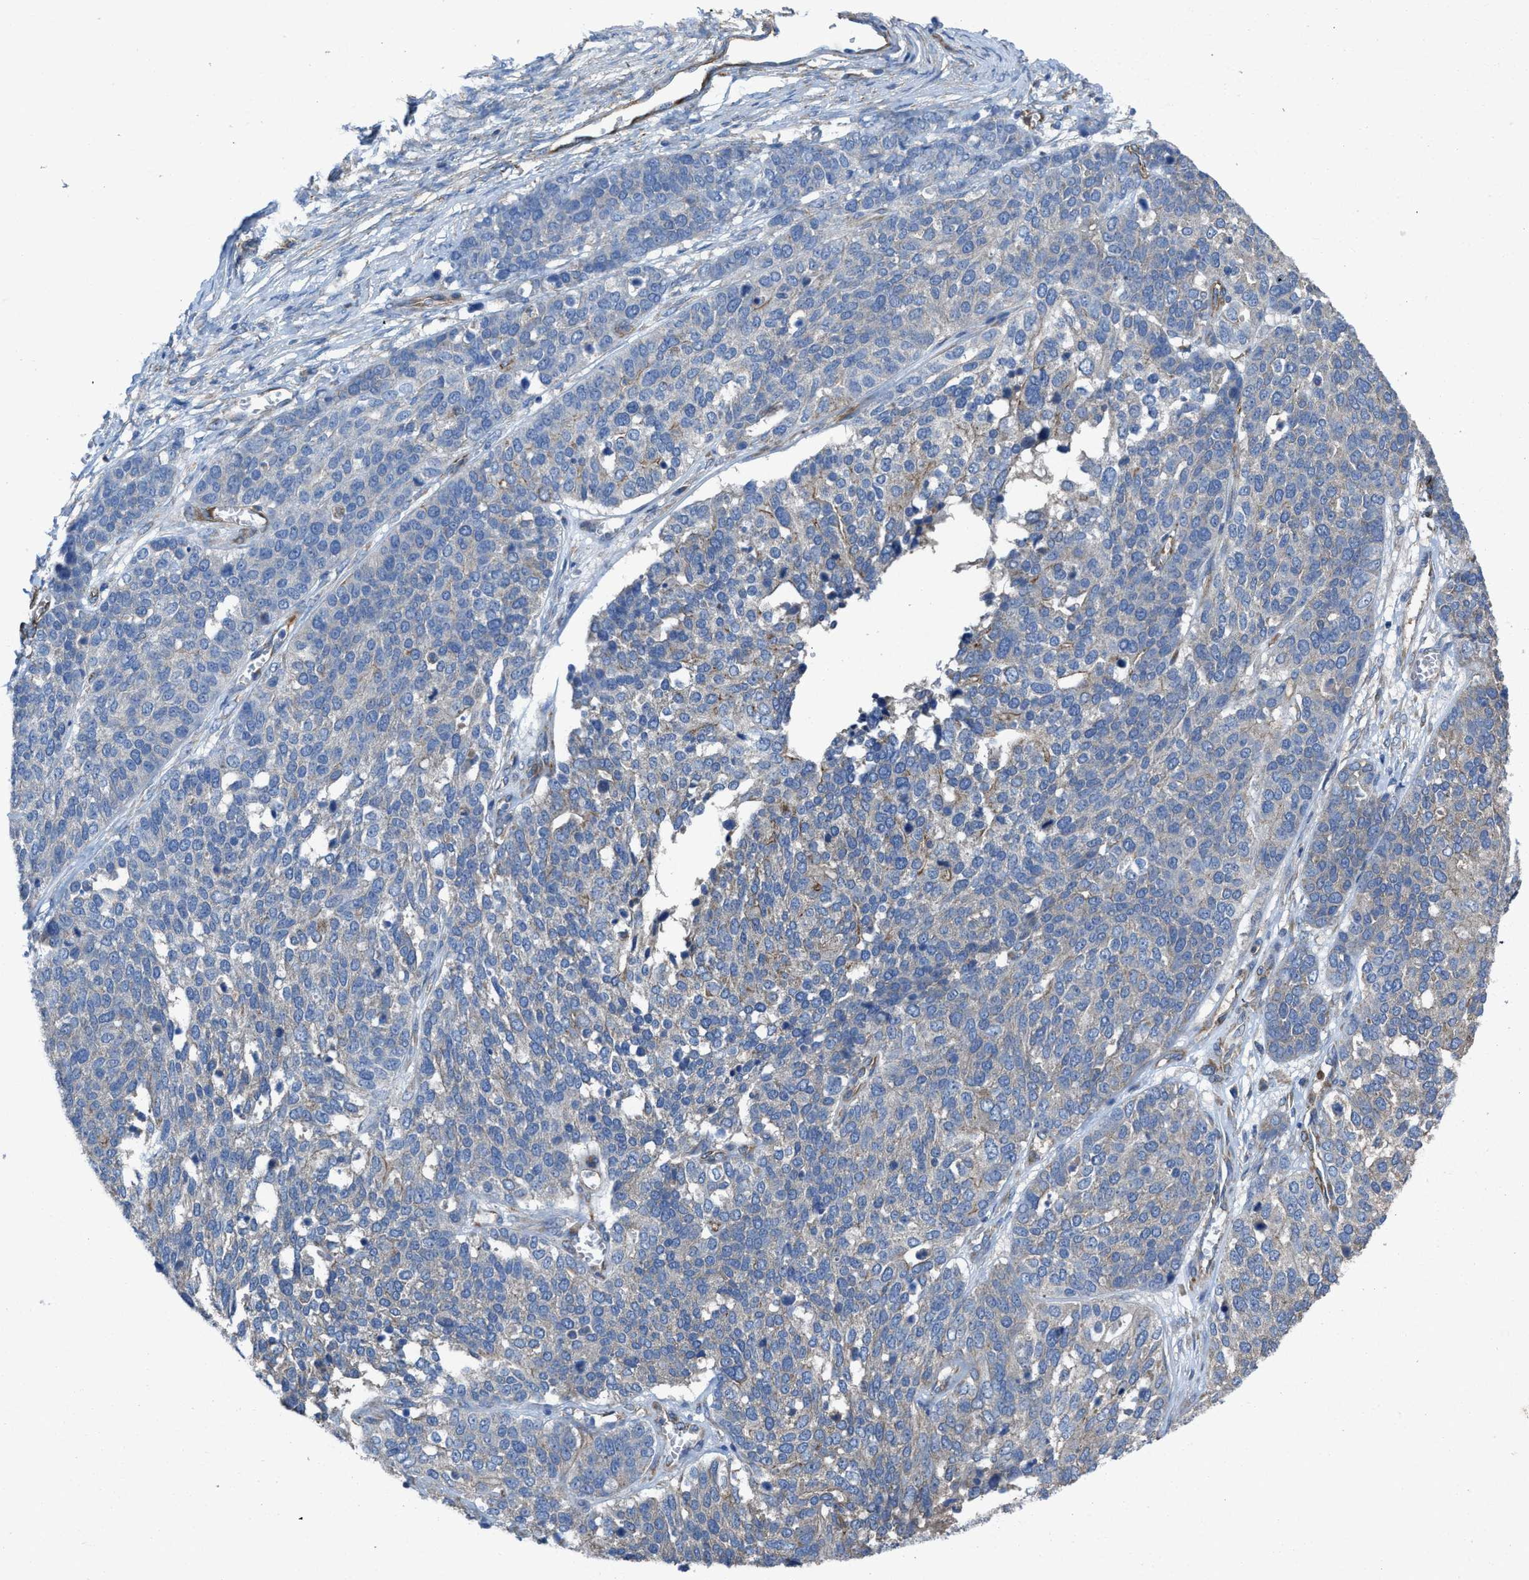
{"staining": {"intensity": "negative", "quantity": "none", "location": "none"}, "tissue": "ovarian cancer", "cell_type": "Tumor cells", "image_type": "cancer", "snomed": [{"axis": "morphology", "description": "Cystadenocarcinoma, serous, NOS"}, {"axis": "topography", "description": "Ovary"}], "caption": "Immunohistochemistry (IHC) histopathology image of human ovarian cancer (serous cystadenocarcinoma) stained for a protein (brown), which displays no positivity in tumor cells. Brightfield microscopy of immunohistochemistry stained with DAB (3,3'-diaminobenzidine) (brown) and hematoxylin (blue), captured at high magnification.", "gene": "DOLPP1", "patient": {"sex": "female", "age": 44}}